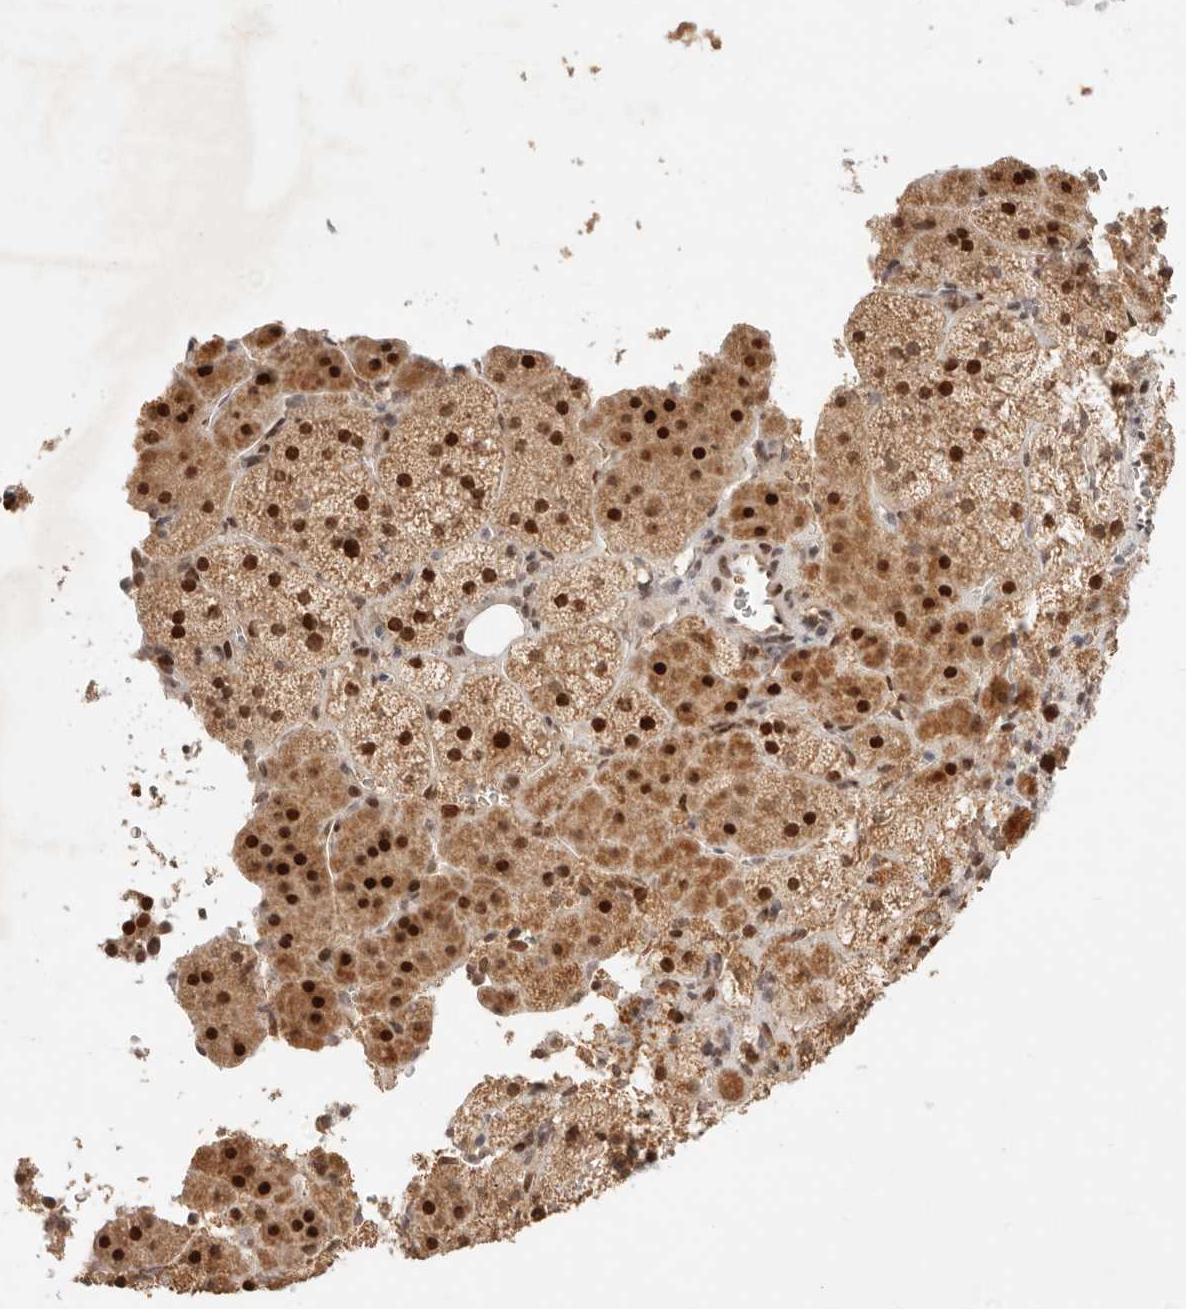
{"staining": {"intensity": "strong", "quantity": ">75%", "location": "cytoplasmic/membranous,nuclear"}, "tissue": "adrenal gland", "cell_type": "Glandular cells", "image_type": "normal", "snomed": [{"axis": "morphology", "description": "Normal tissue, NOS"}, {"axis": "topography", "description": "Adrenal gland"}], "caption": "Protein staining of benign adrenal gland demonstrates strong cytoplasmic/membranous,nuclear expression in about >75% of glandular cells.", "gene": "NPAS2", "patient": {"sex": "female", "age": 44}}